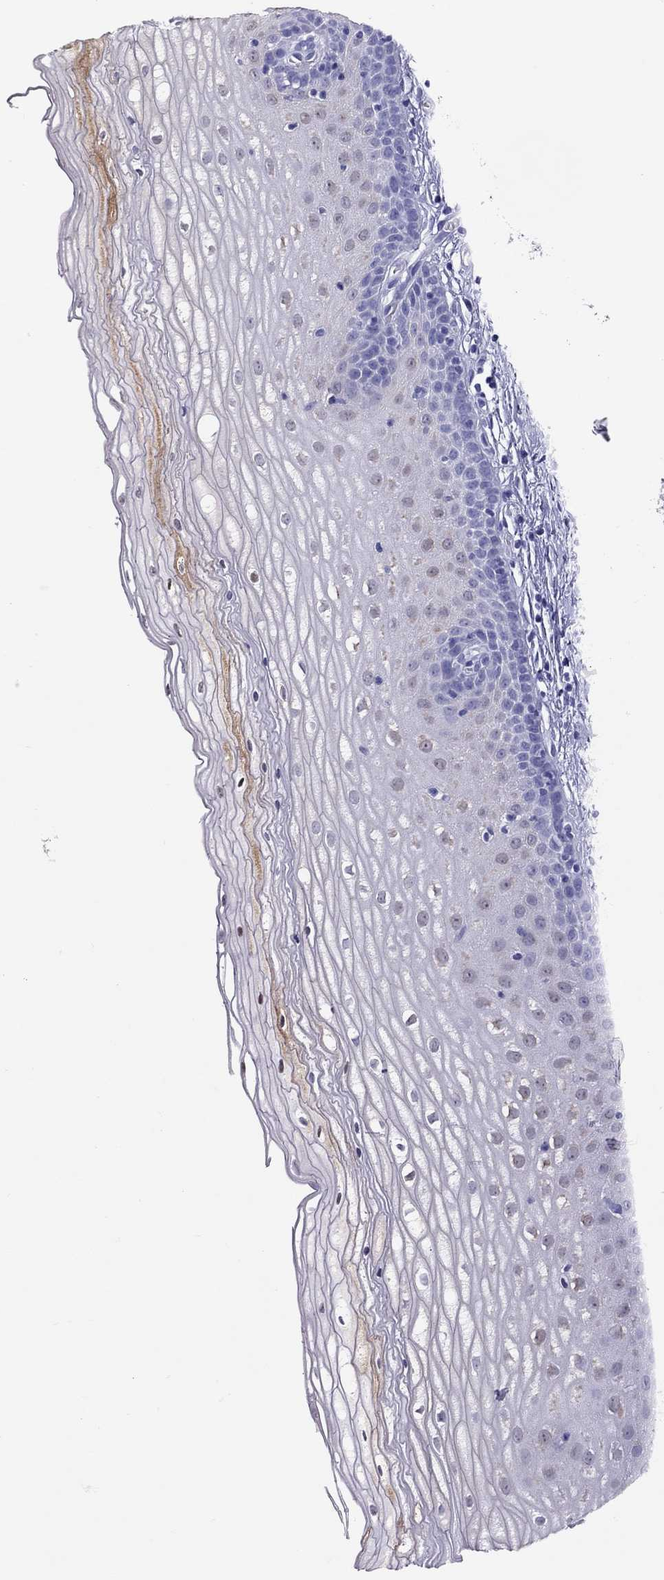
{"staining": {"intensity": "weak", "quantity": "<25%", "location": "cytoplasmic/membranous"}, "tissue": "cervix", "cell_type": "Squamous epithelial cells", "image_type": "normal", "snomed": [{"axis": "morphology", "description": "Normal tissue, NOS"}, {"axis": "topography", "description": "Cervix"}], "caption": "Cervix was stained to show a protein in brown. There is no significant expression in squamous epithelial cells.", "gene": "SLAMF1", "patient": {"sex": "female", "age": 37}}